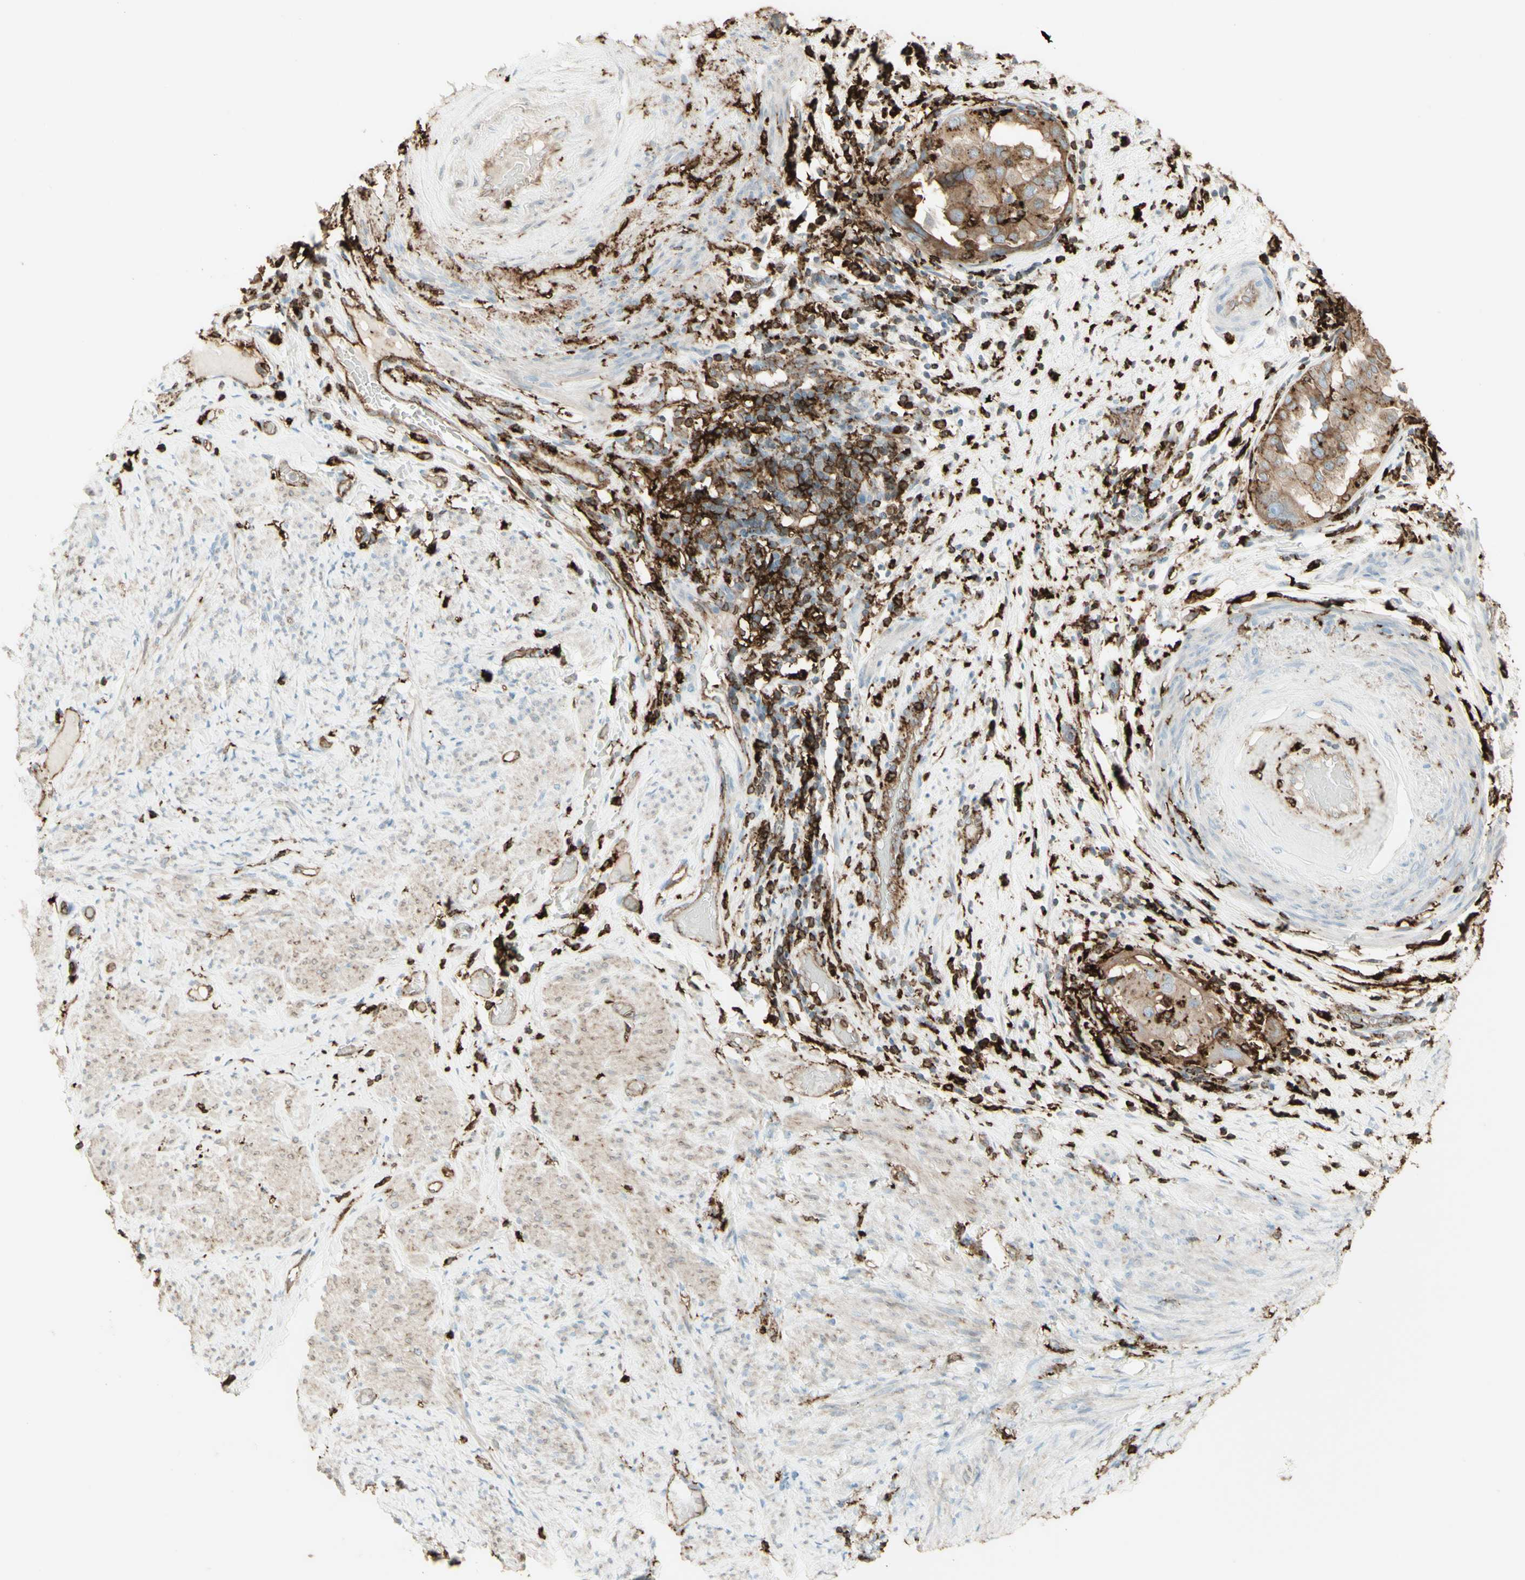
{"staining": {"intensity": "moderate", "quantity": ">75%", "location": "cytoplasmic/membranous"}, "tissue": "endometrial cancer", "cell_type": "Tumor cells", "image_type": "cancer", "snomed": [{"axis": "morphology", "description": "Adenocarcinoma, NOS"}, {"axis": "topography", "description": "Endometrium"}], "caption": "Immunohistochemical staining of endometrial cancer reveals medium levels of moderate cytoplasmic/membranous expression in about >75% of tumor cells.", "gene": "HLA-DPB1", "patient": {"sex": "female", "age": 85}}